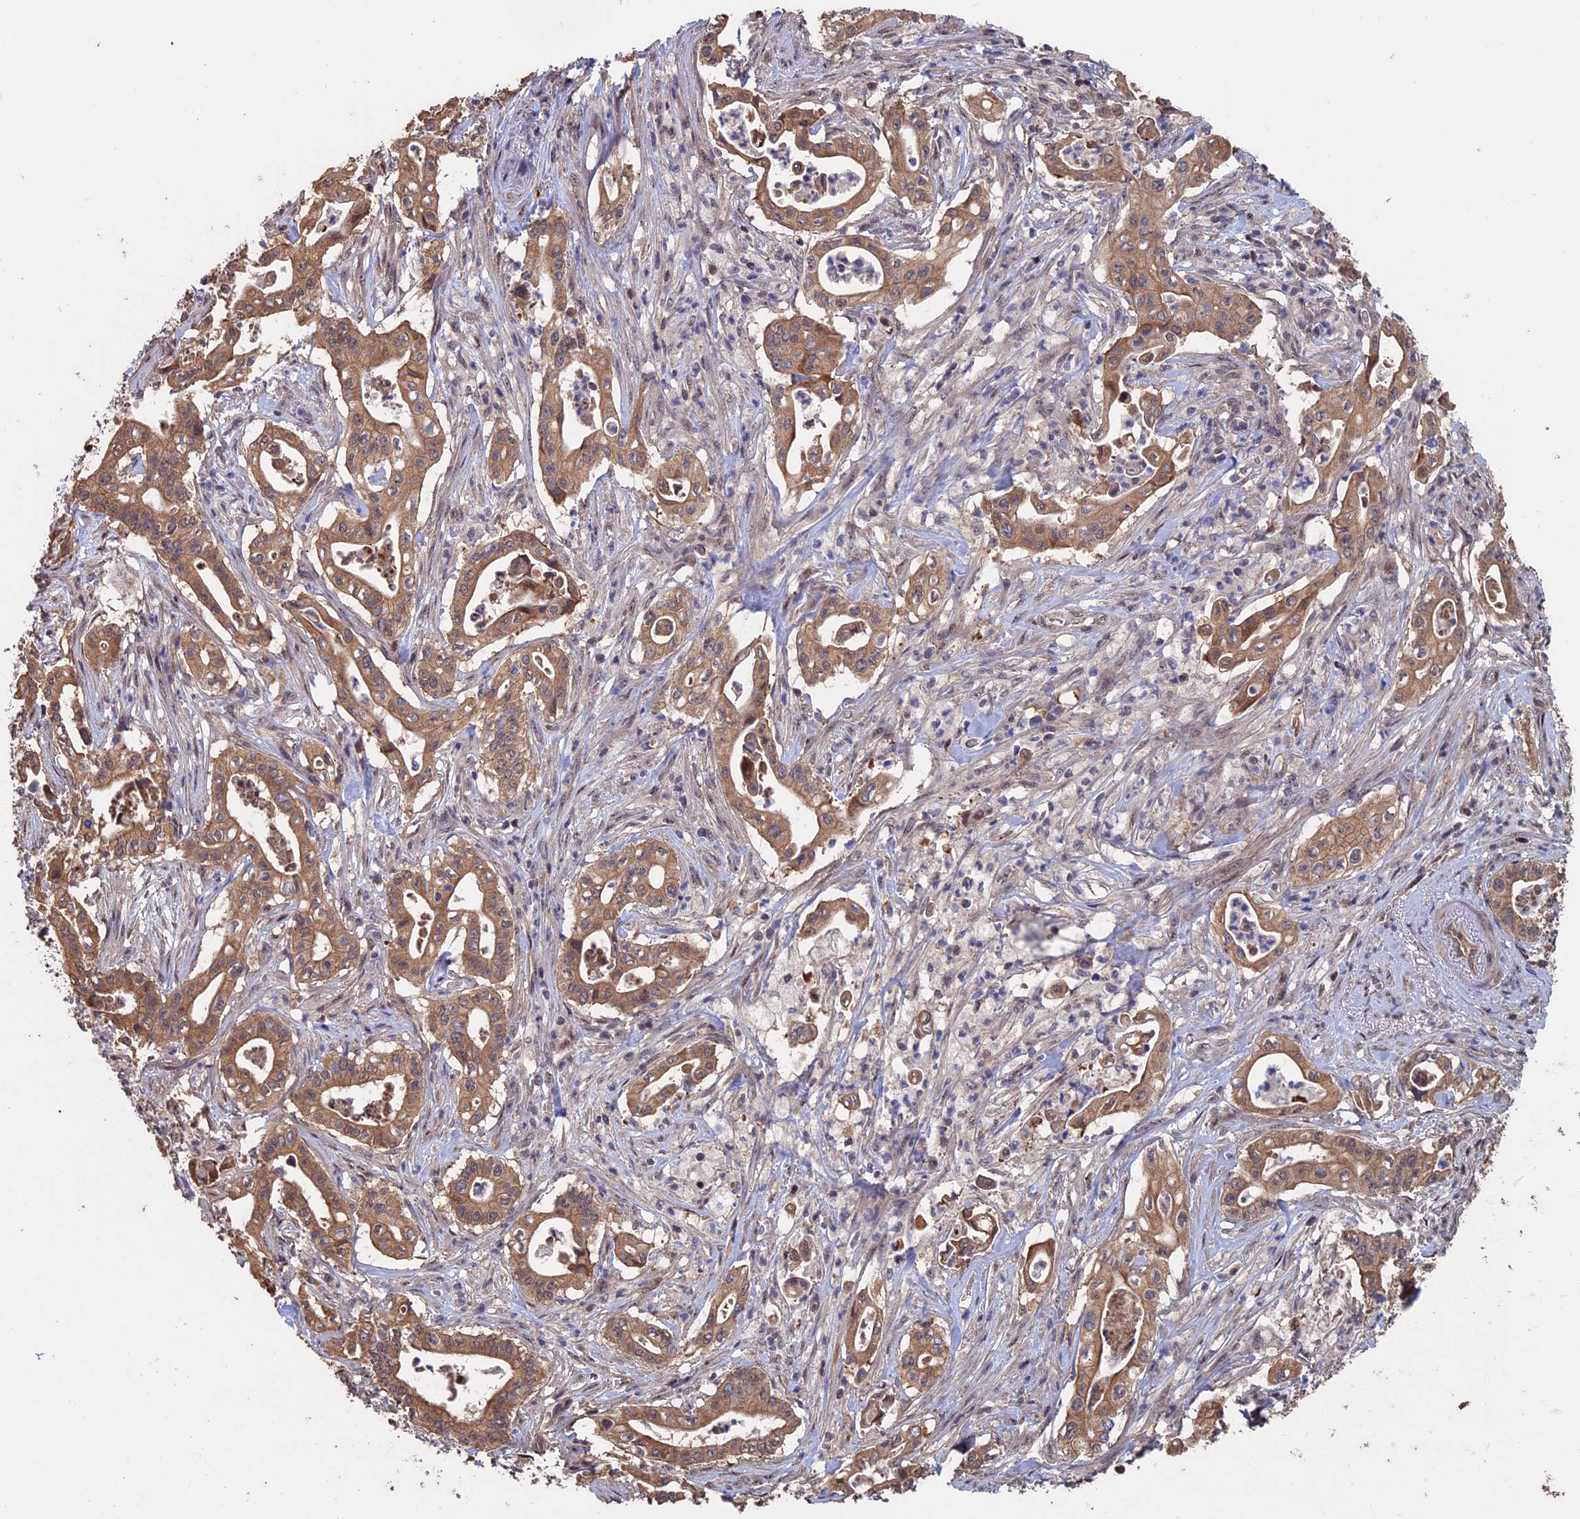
{"staining": {"intensity": "moderate", "quantity": ">75%", "location": "cytoplasmic/membranous"}, "tissue": "pancreatic cancer", "cell_type": "Tumor cells", "image_type": "cancer", "snomed": [{"axis": "morphology", "description": "Adenocarcinoma, NOS"}, {"axis": "topography", "description": "Pancreas"}], "caption": "This is a micrograph of immunohistochemistry staining of pancreatic adenocarcinoma, which shows moderate expression in the cytoplasmic/membranous of tumor cells.", "gene": "KIAA1328", "patient": {"sex": "female", "age": 77}}